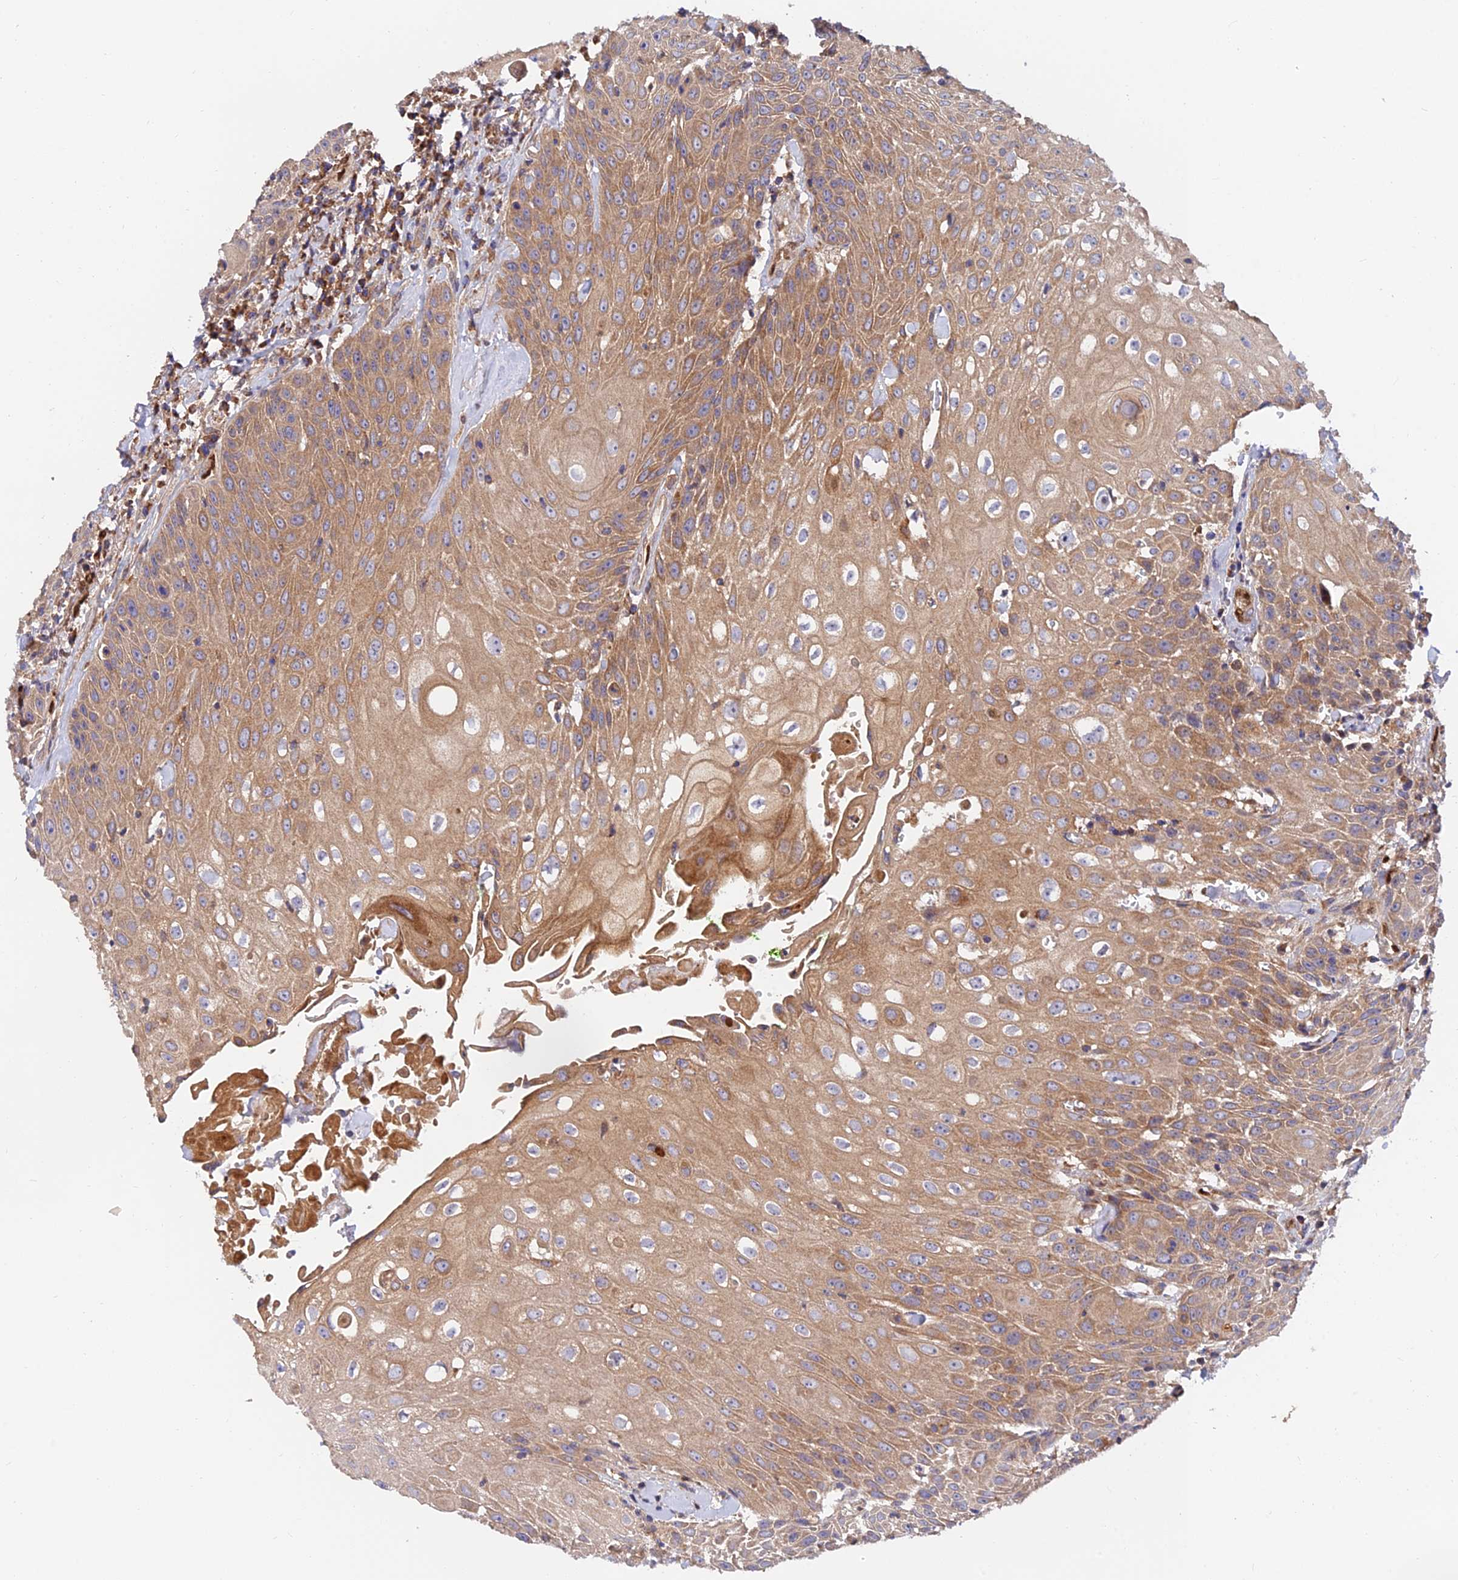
{"staining": {"intensity": "moderate", "quantity": ">75%", "location": "cytoplasmic/membranous"}, "tissue": "head and neck cancer", "cell_type": "Tumor cells", "image_type": "cancer", "snomed": [{"axis": "morphology", "description": "Squamous cell carcinoma, NOS"}, {"axis": "topography", "description": "Oral tissue"}, {"axis": "topography", "description": "Head-Neck"}], "caption": "Protein staining of head and neck cancer tissue demonstrates moderate cytoplasmic/membranous positivity in about >75% of tumor cells. The staining was performed using DAB (3,3'-diaminobenzidine), with brown indicating positive protein expression. Nuclei are stained blue with hematoxylin.", "gene": "PODNL1", "patient": {"sex": "female", "age": 82}}